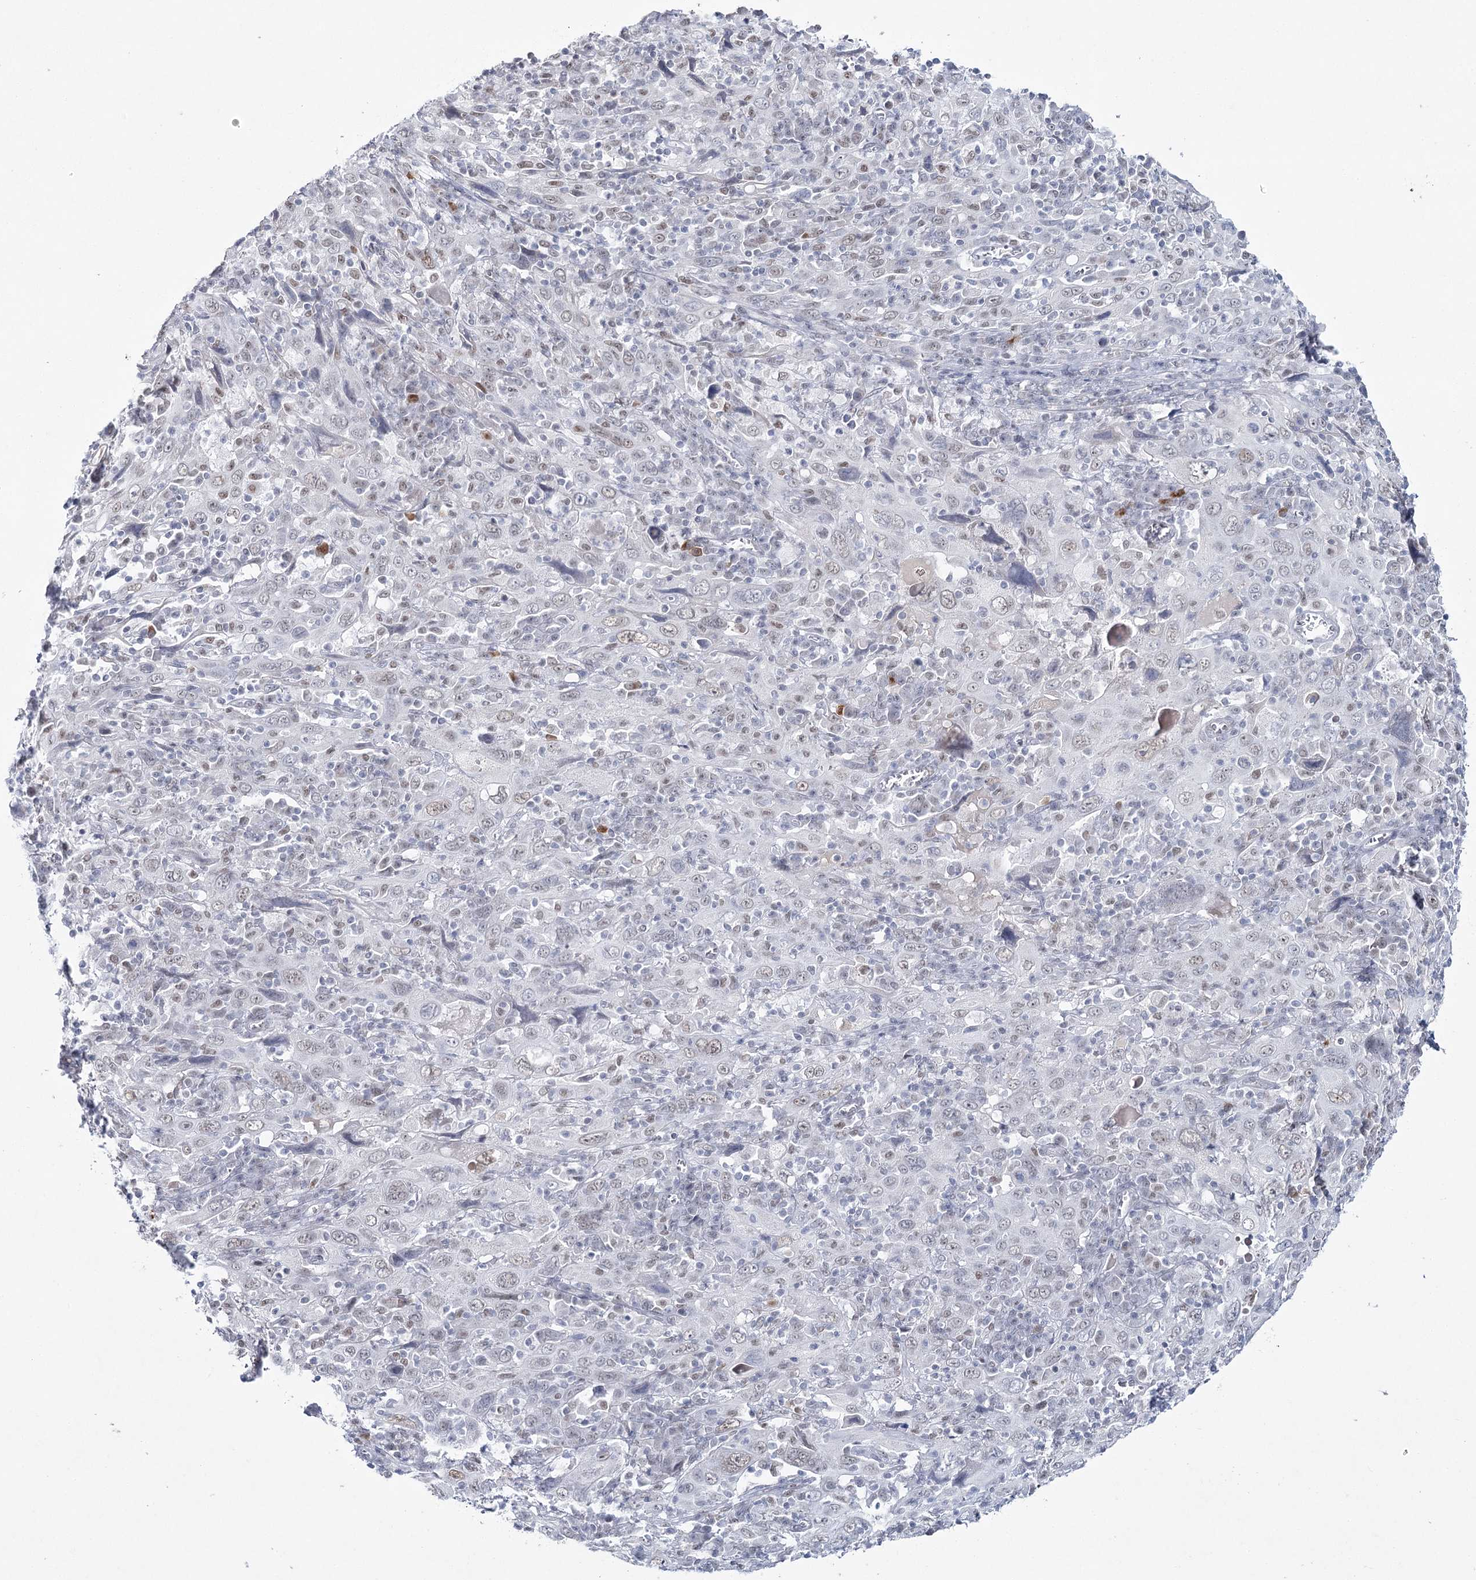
{"staining": {"intensity": "weak", "quantity": "25%-75%", "location": "nuclear"}, "tissue": "cervical cancer", "cell_type": "Tumor cells", "image_type": "cancer", "snomed": [{"axis": "morphology", "description": "Squamous cell carcinoma, NOS"}, {"axis": "topography", "description": "Cervix"}], "caption": "Human cervical cancer stained for a protein (brown) exhibits weak nuclear positive positivity in about 25%-75% of tumor cells.", "gene": "ZC3H8", "patient": {"sex": "female", "age": 46}}